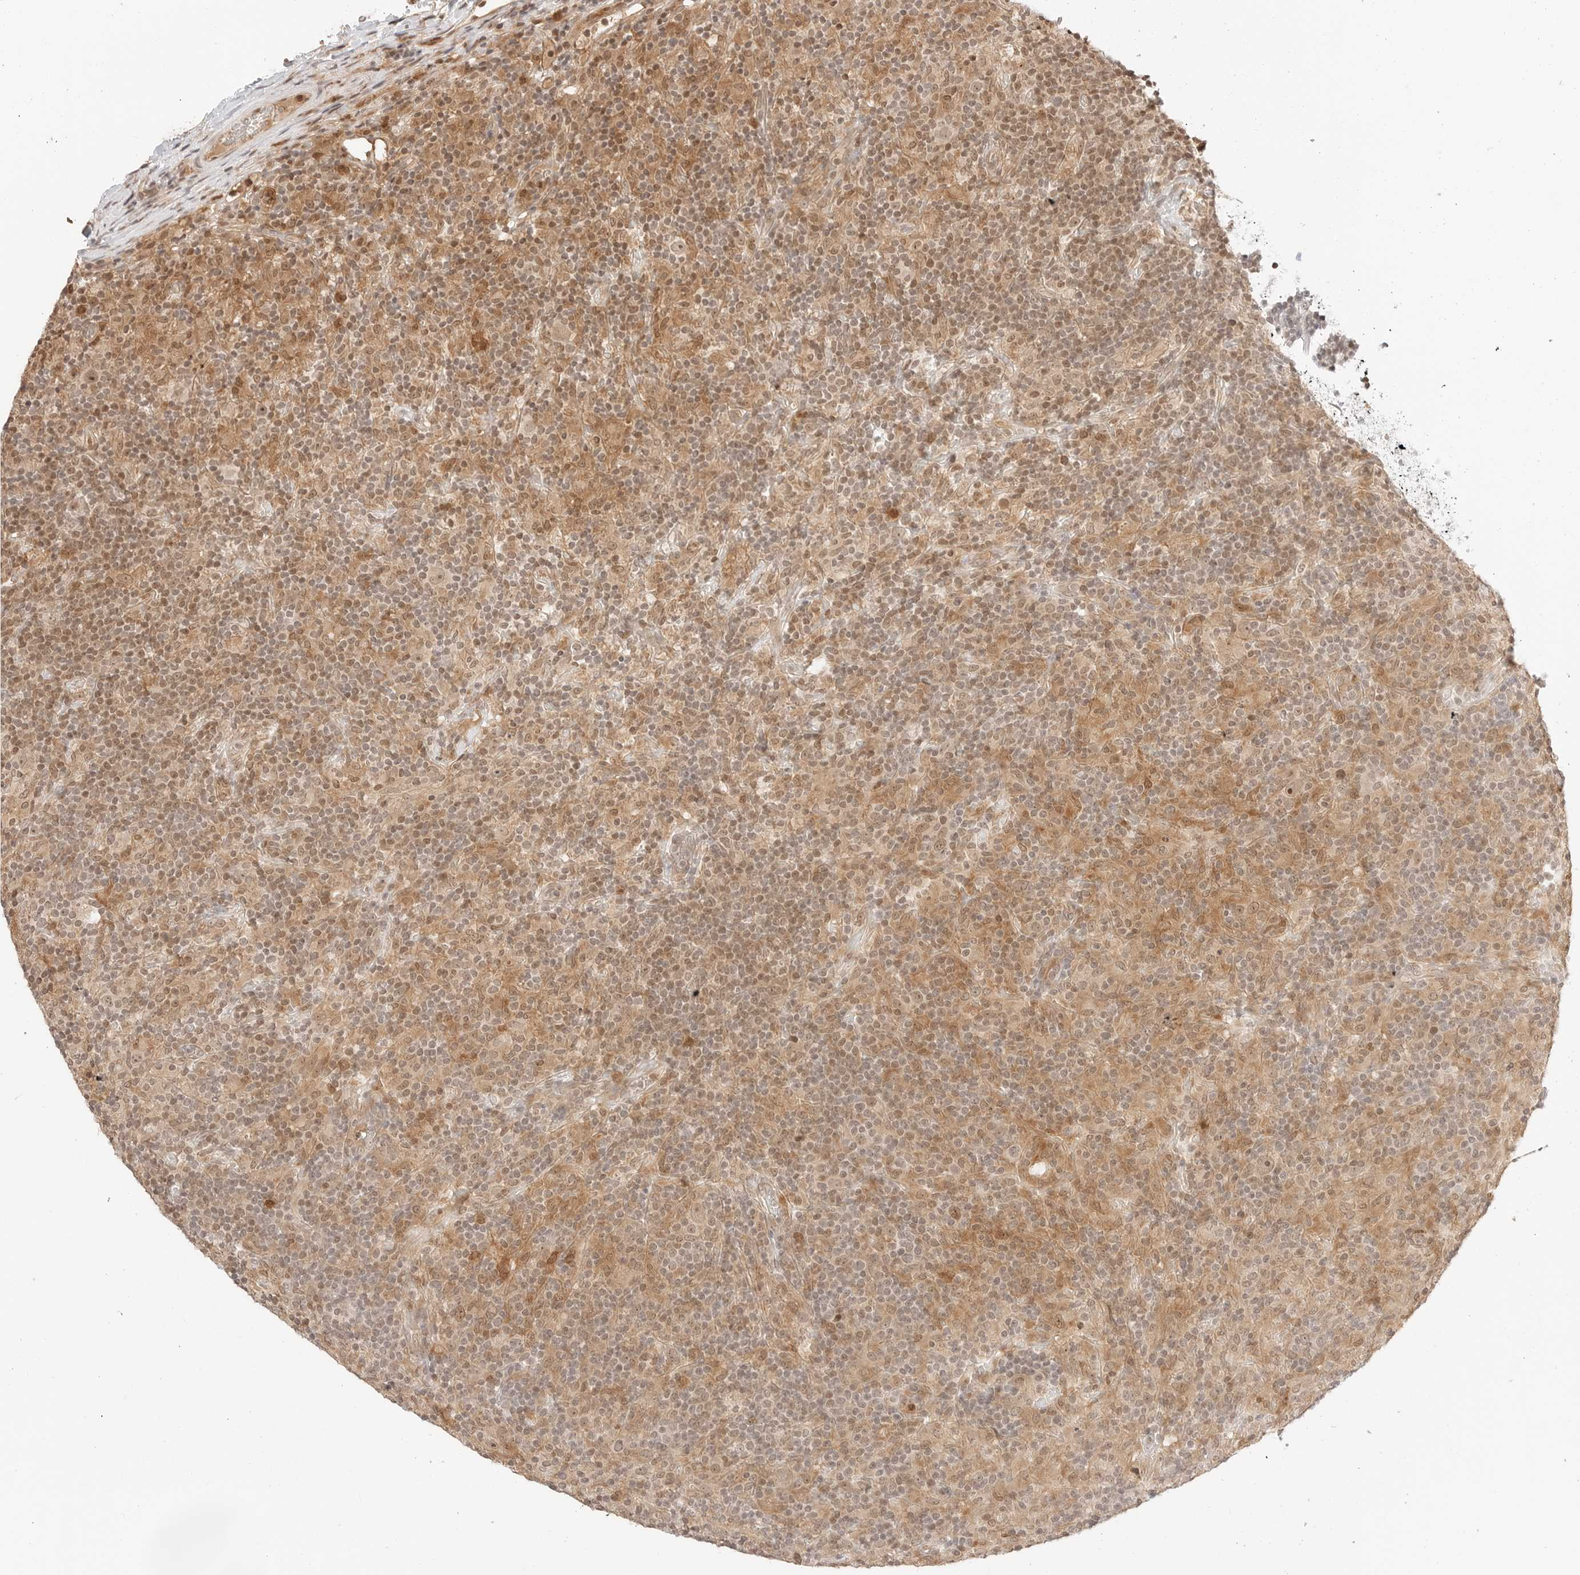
{"staining": {"intensity": "weak", "quantity": "25%-75%", "location": "nuclear"}, "tissue": "lymphoma", "cell_type": "Tumor cells", "image_type": "cancer", "snomed": [{"axis": "morphology", "description": "Hodgkin's disease, NOS"}, {"axis": "topography", "description": "Lymph node"}], "caption": "Protein expression by immunohistochemistry (IHC) reveals weak nuclear positivity in approximately 25%-75% of tumor cells in lymphoma.", "gene": "RPS6KL1", "patient": {"sex": "male", "age": 70}}